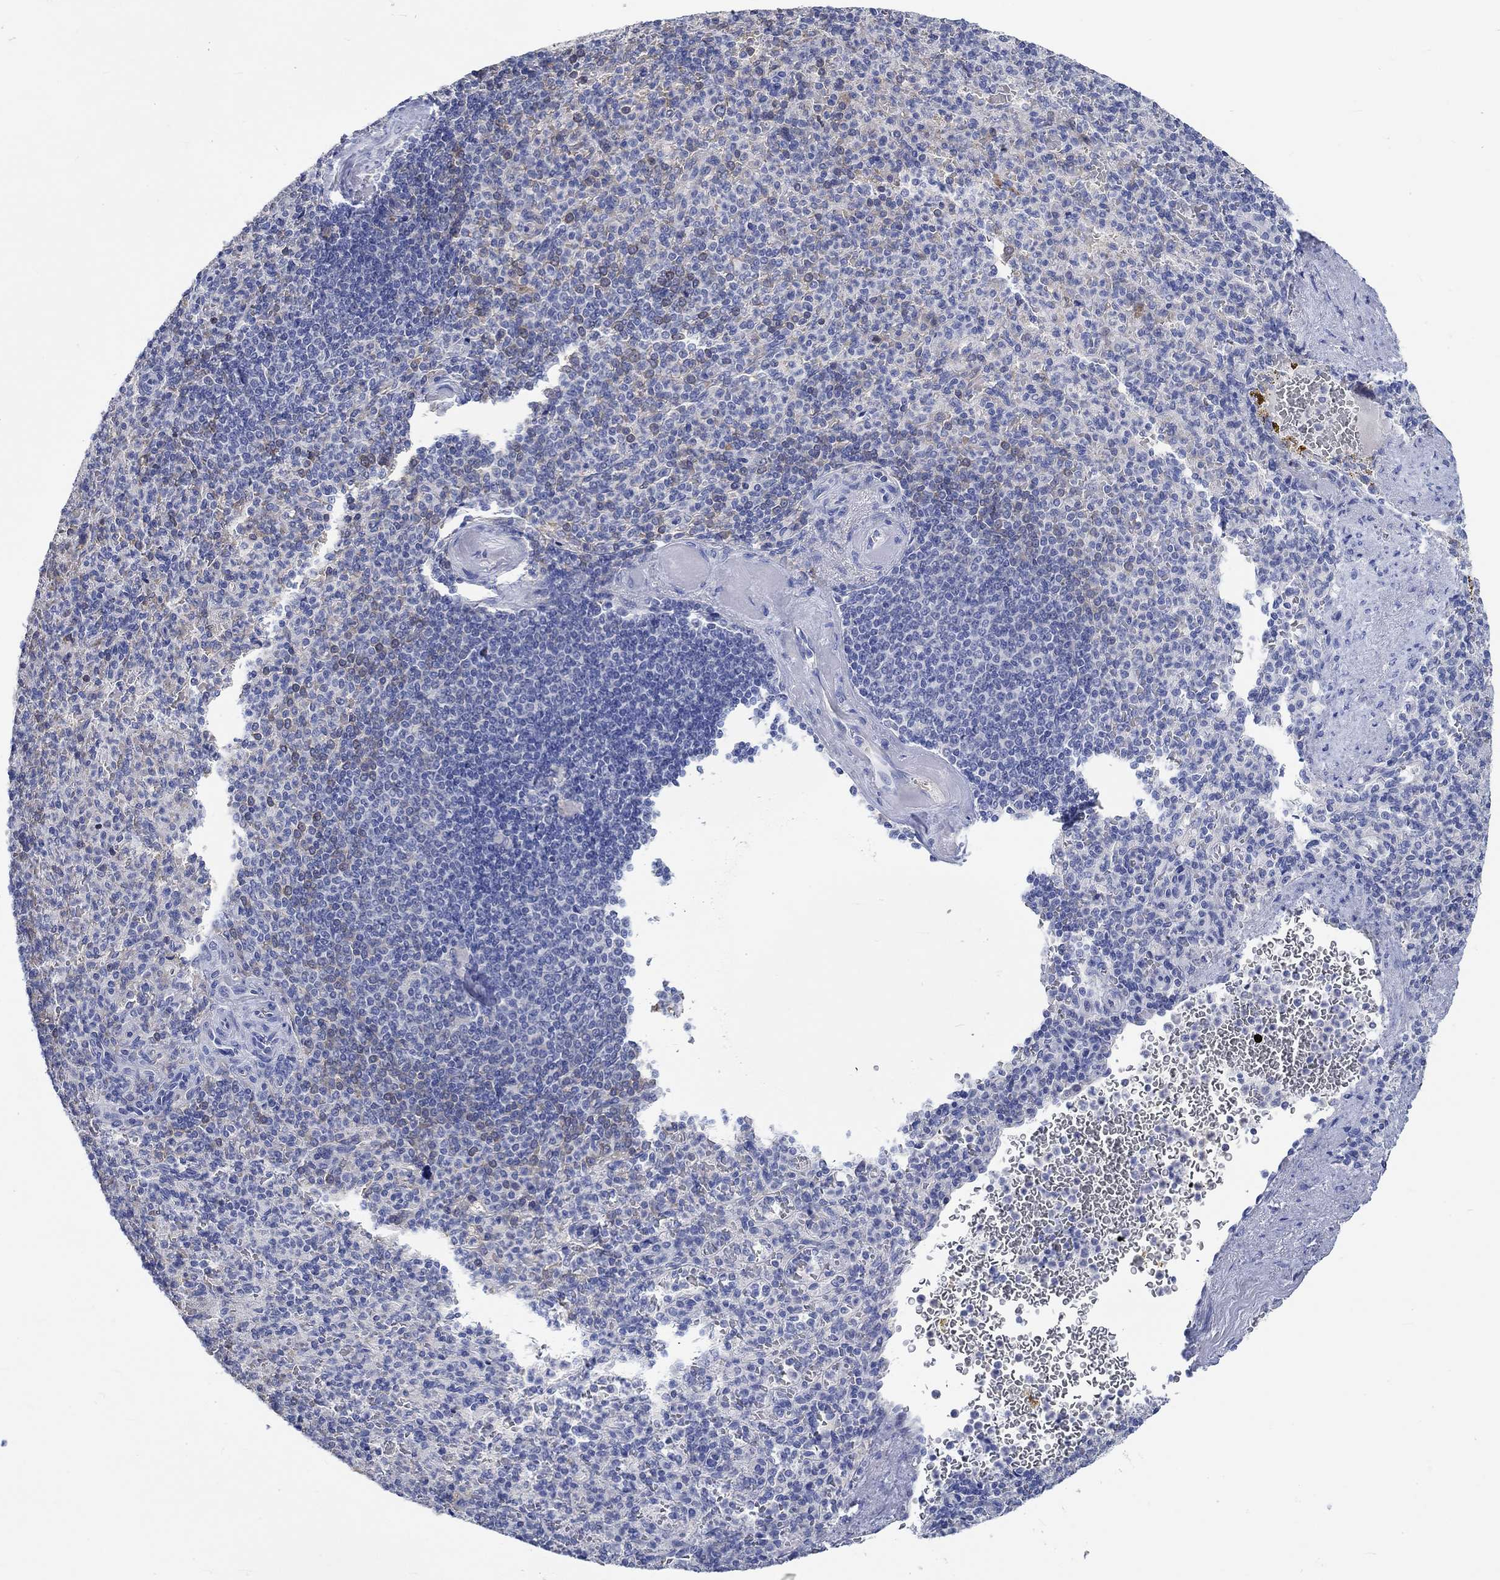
{"staining": {"intensity": "negative", "quantity": "none", "location": "none"}, "tissue": "spleen", "cell_type": "Cells in red pulp", "image_type": "normal", "snomed": [{"axis": "morphology", "description": "Normal tissue, NOS"}, {"axis": "topography", "description": "Spleen"}], "caption": "High power microscopy image of an immunohistochemistry (IHC) photomicrograph of unremarkable spleen, revealing no significant positivity in cells in red pulp.", "gene": "KCNA1", "patient": {"sex": "female", "age": 74}}